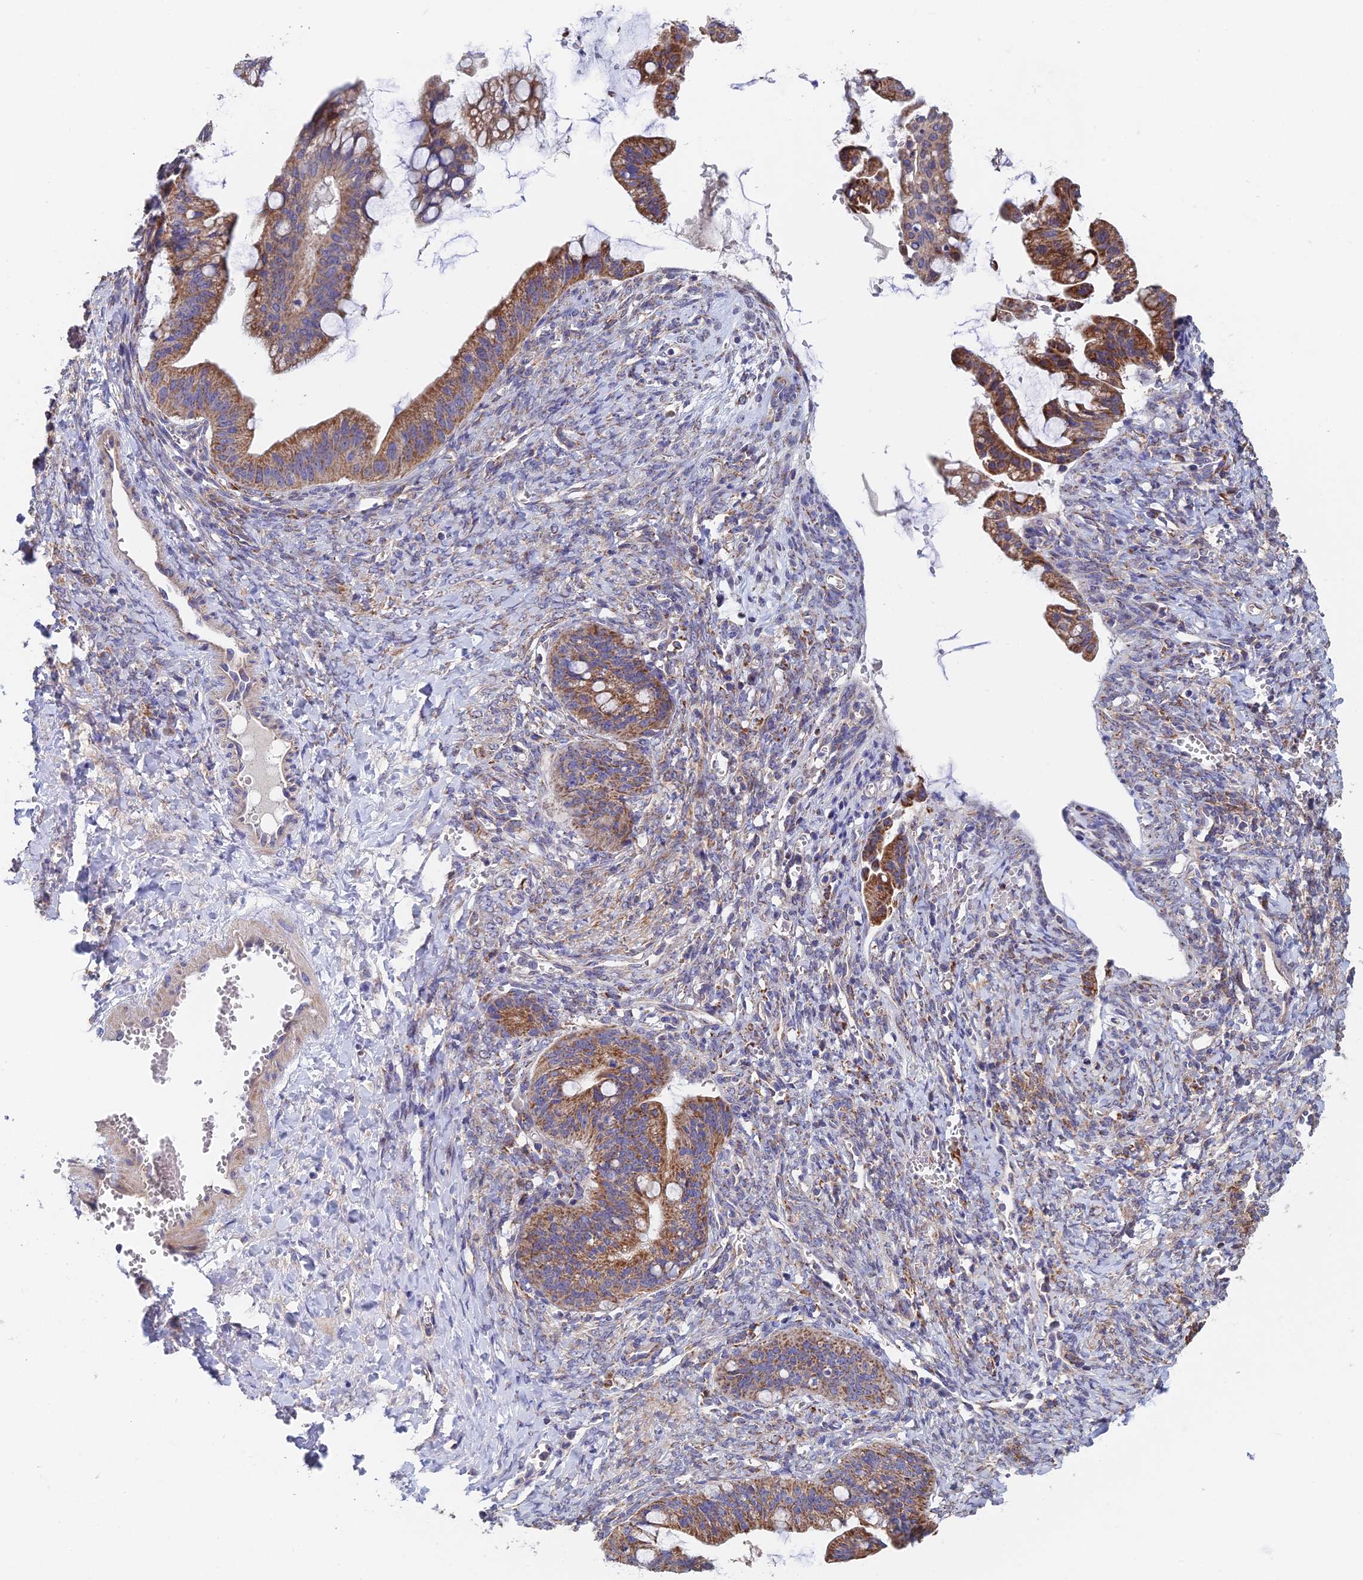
{"staining": {"intensity": "moderate", "quantity": ">75%", "location": "cytoplasmic/membranous"}, "tissue": "ovarian cancer", "cell_type": "Tumor cells", "image_type": "cancer", "snomed": [{"axis": "morphology", "description": "Cystadenocarcinoma, mucinous, NOS"}, {"axis": "topography", "description": "Ovary"}], "caption": "Protein staining exhibits moderate cytoplasmic/membranous positivity in about >75% of tumor cells in ovarian cancer (mucinous cystadenocarcinoma).", "gene": "ECSIT", "patient": {"sex": "female", "age": 73}}